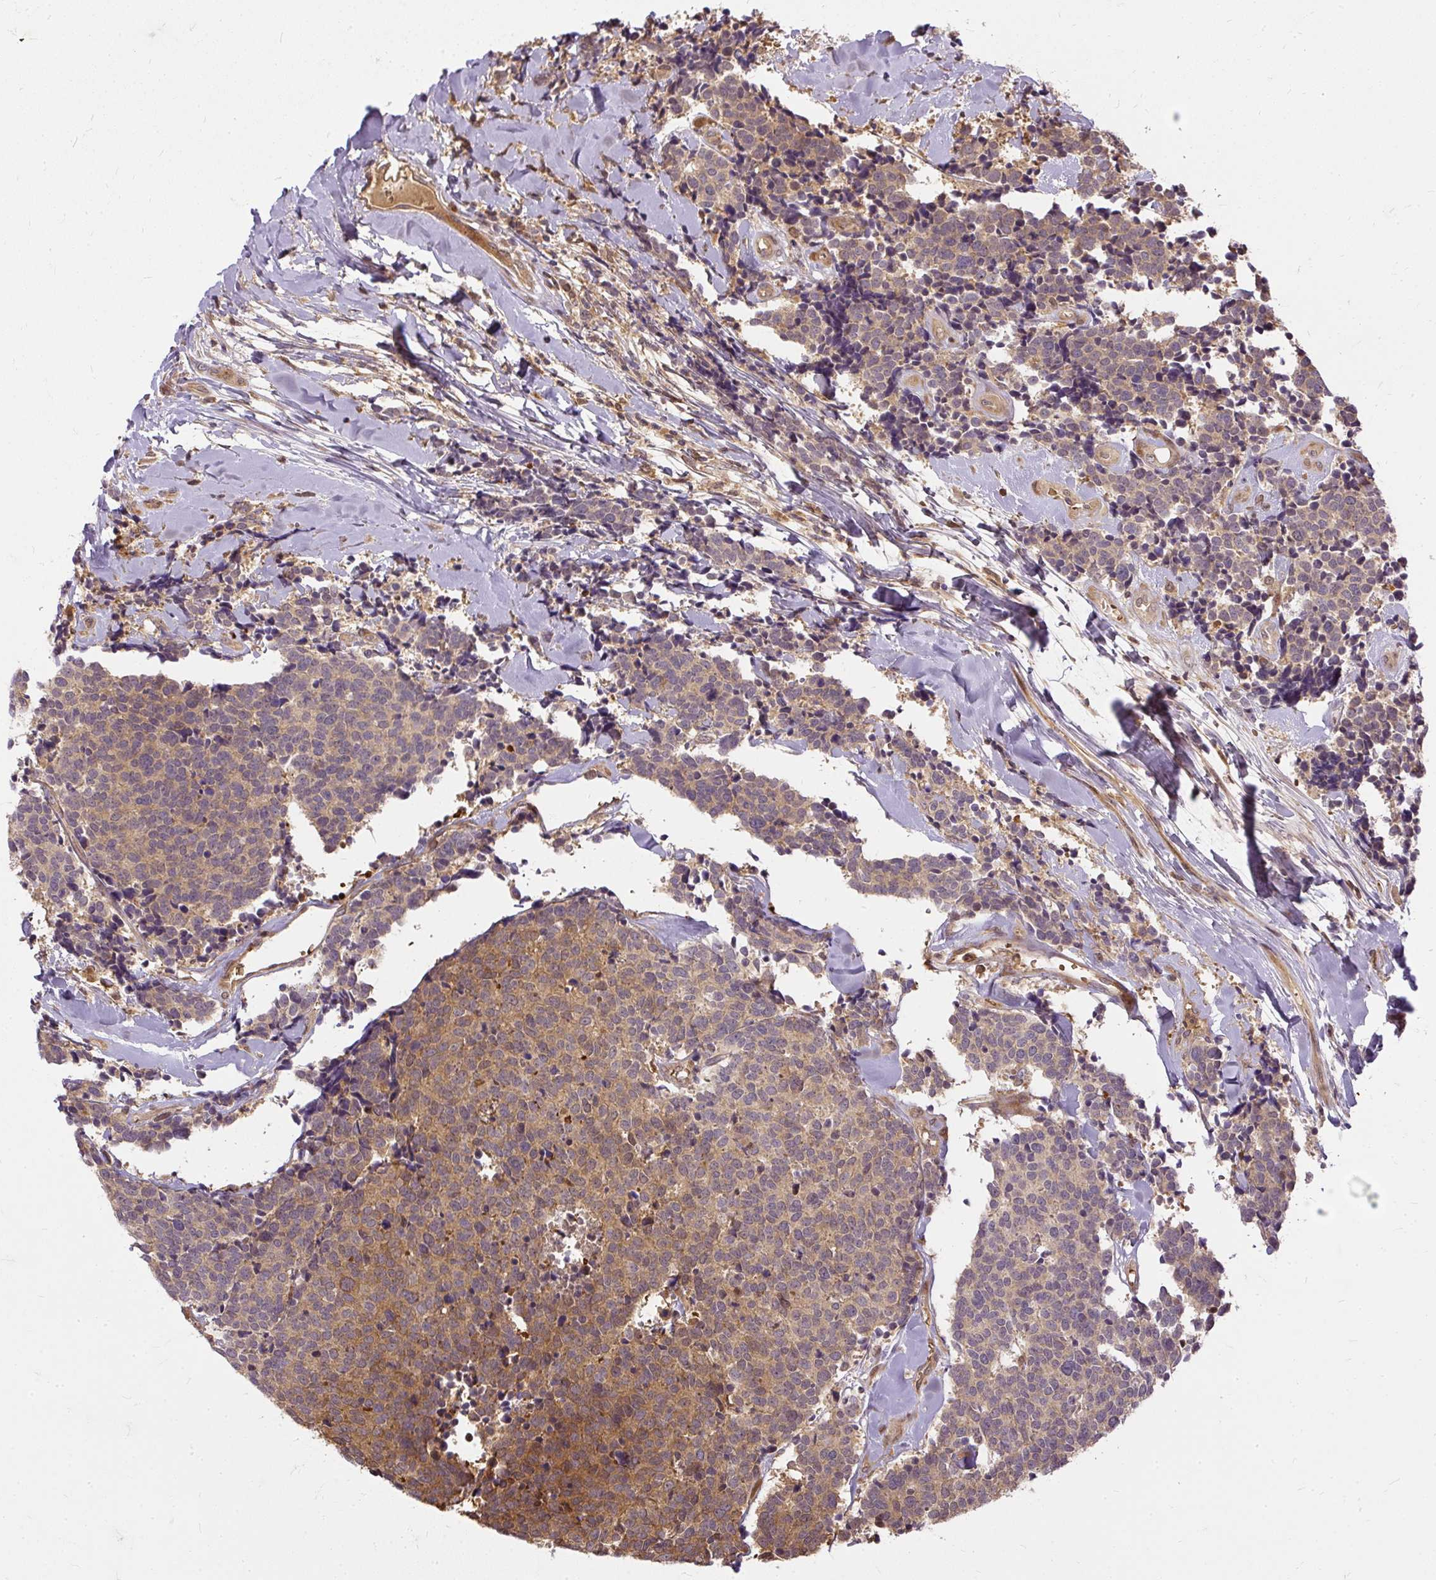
{"staining": {"intensity": "moderate", "quantity": "25%-75%", "location": "cytoplasmic/membranous"}, "tissue": "carcinoid", "cell_type": "Tumor cells", "image_type": "cancer", "snomed": [{"axis": "morphology", "description": "Carcinoid, malignant, NOS"}, {"axis": "topography", "description": "Skin"}], "caption": "Carcinoid was stained to show a protein in brown. There is medium levels of moderate cytoplasmic/membranous positivity in about 25%-75% of tumor cells.", "gene": "AP5S1", "patient": {"sex": "female", "age": 79}}